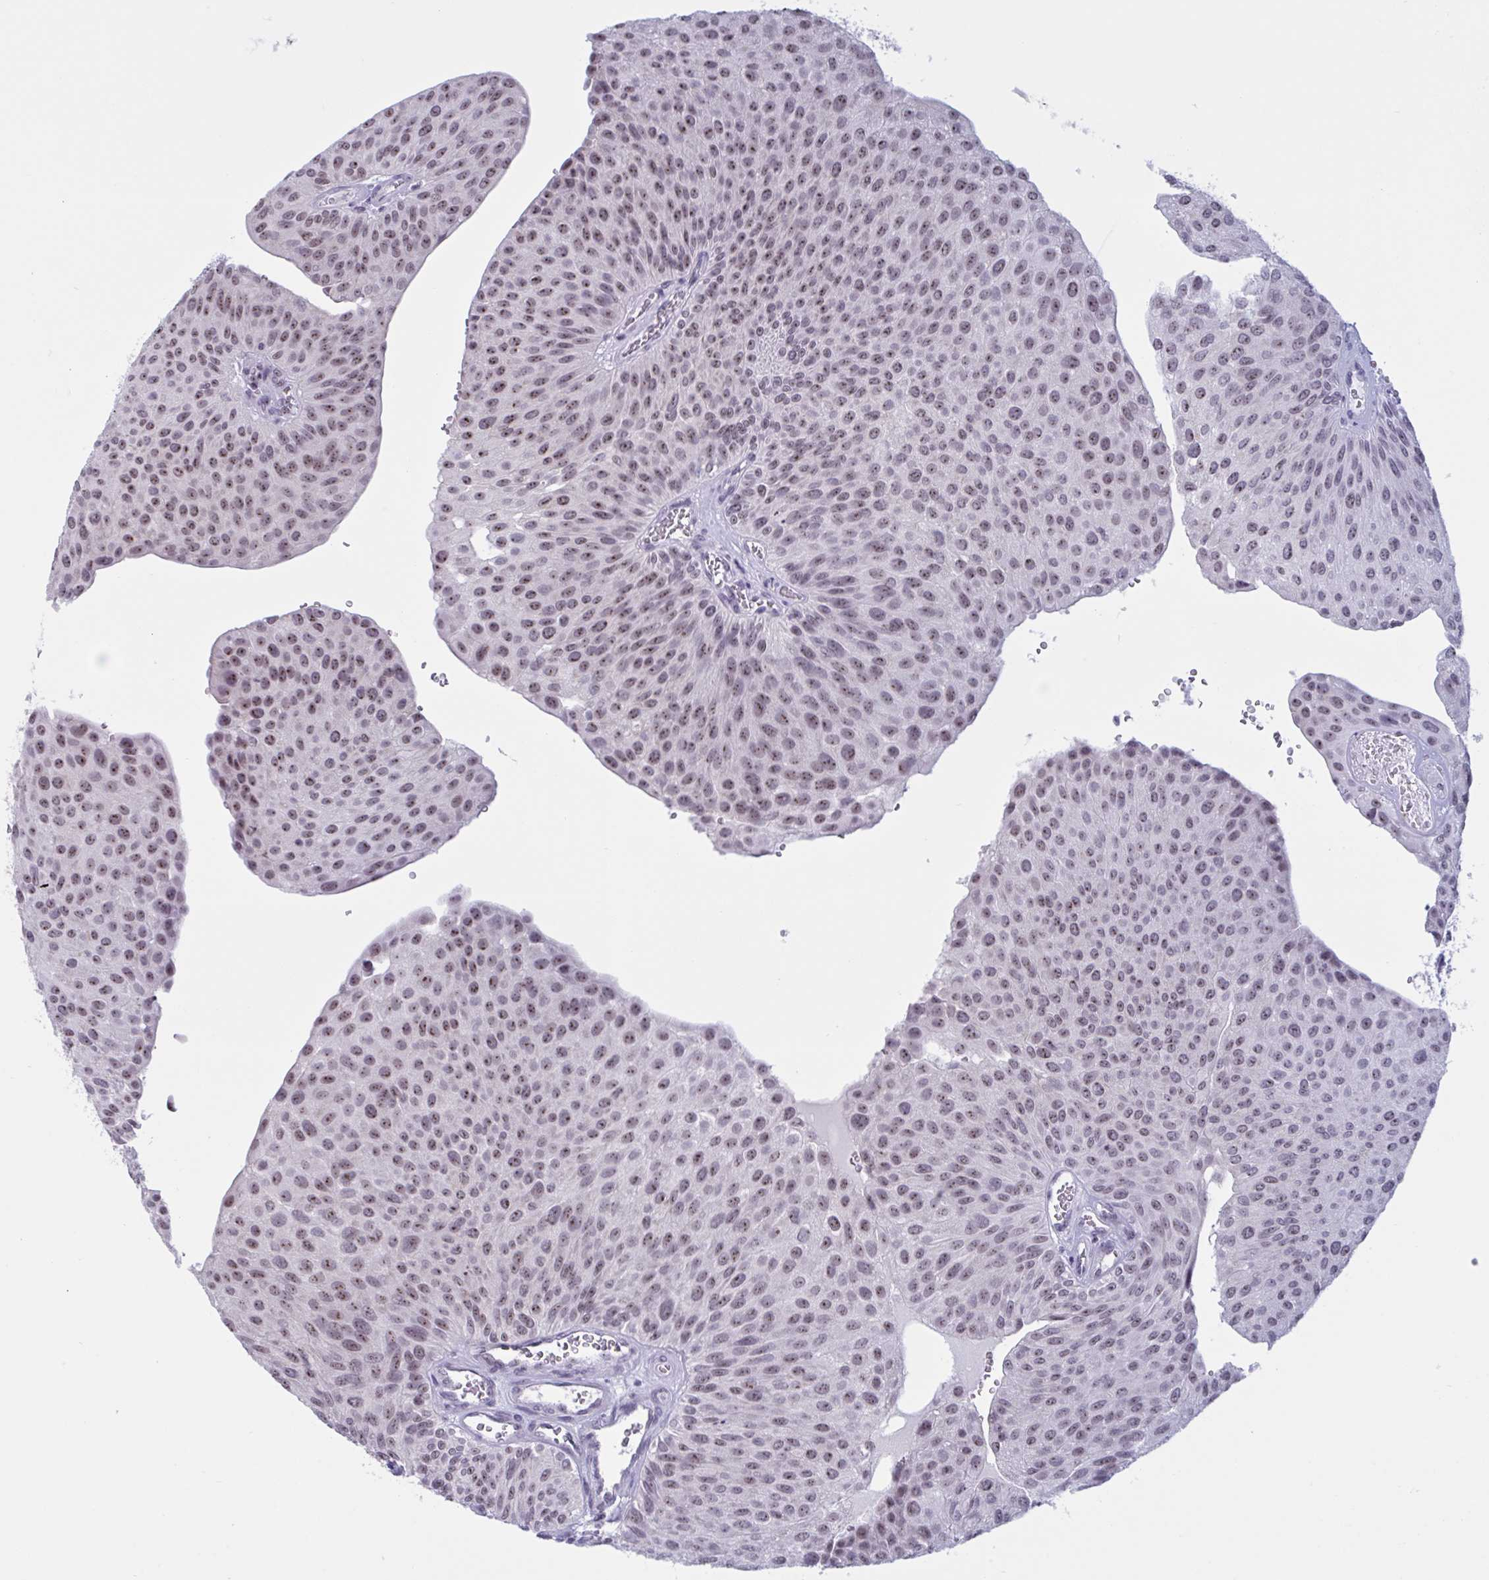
{"staining": {"intensity": "weak", "quantity": ">75%", "location": "nuclear"}, "tissue": "urothelial cancer", "cell_type": "Tumor cells", "image_type": "cancer", "snomed": [{"axis": "morphology", "description": "Urothelial carcinoma, NOS"}, {"axis": "topography", "description": "Urinary bladder"}], "caption": "Immunohistochemistry (IHC) histopathology image of urothelial cancer stained for a protein (brown), which demonstrates low levels of weak nuclear positivity in about >75% of tumor cells.", "gene": "TGM6", "patient": {"sex": "male", "age": 67}}